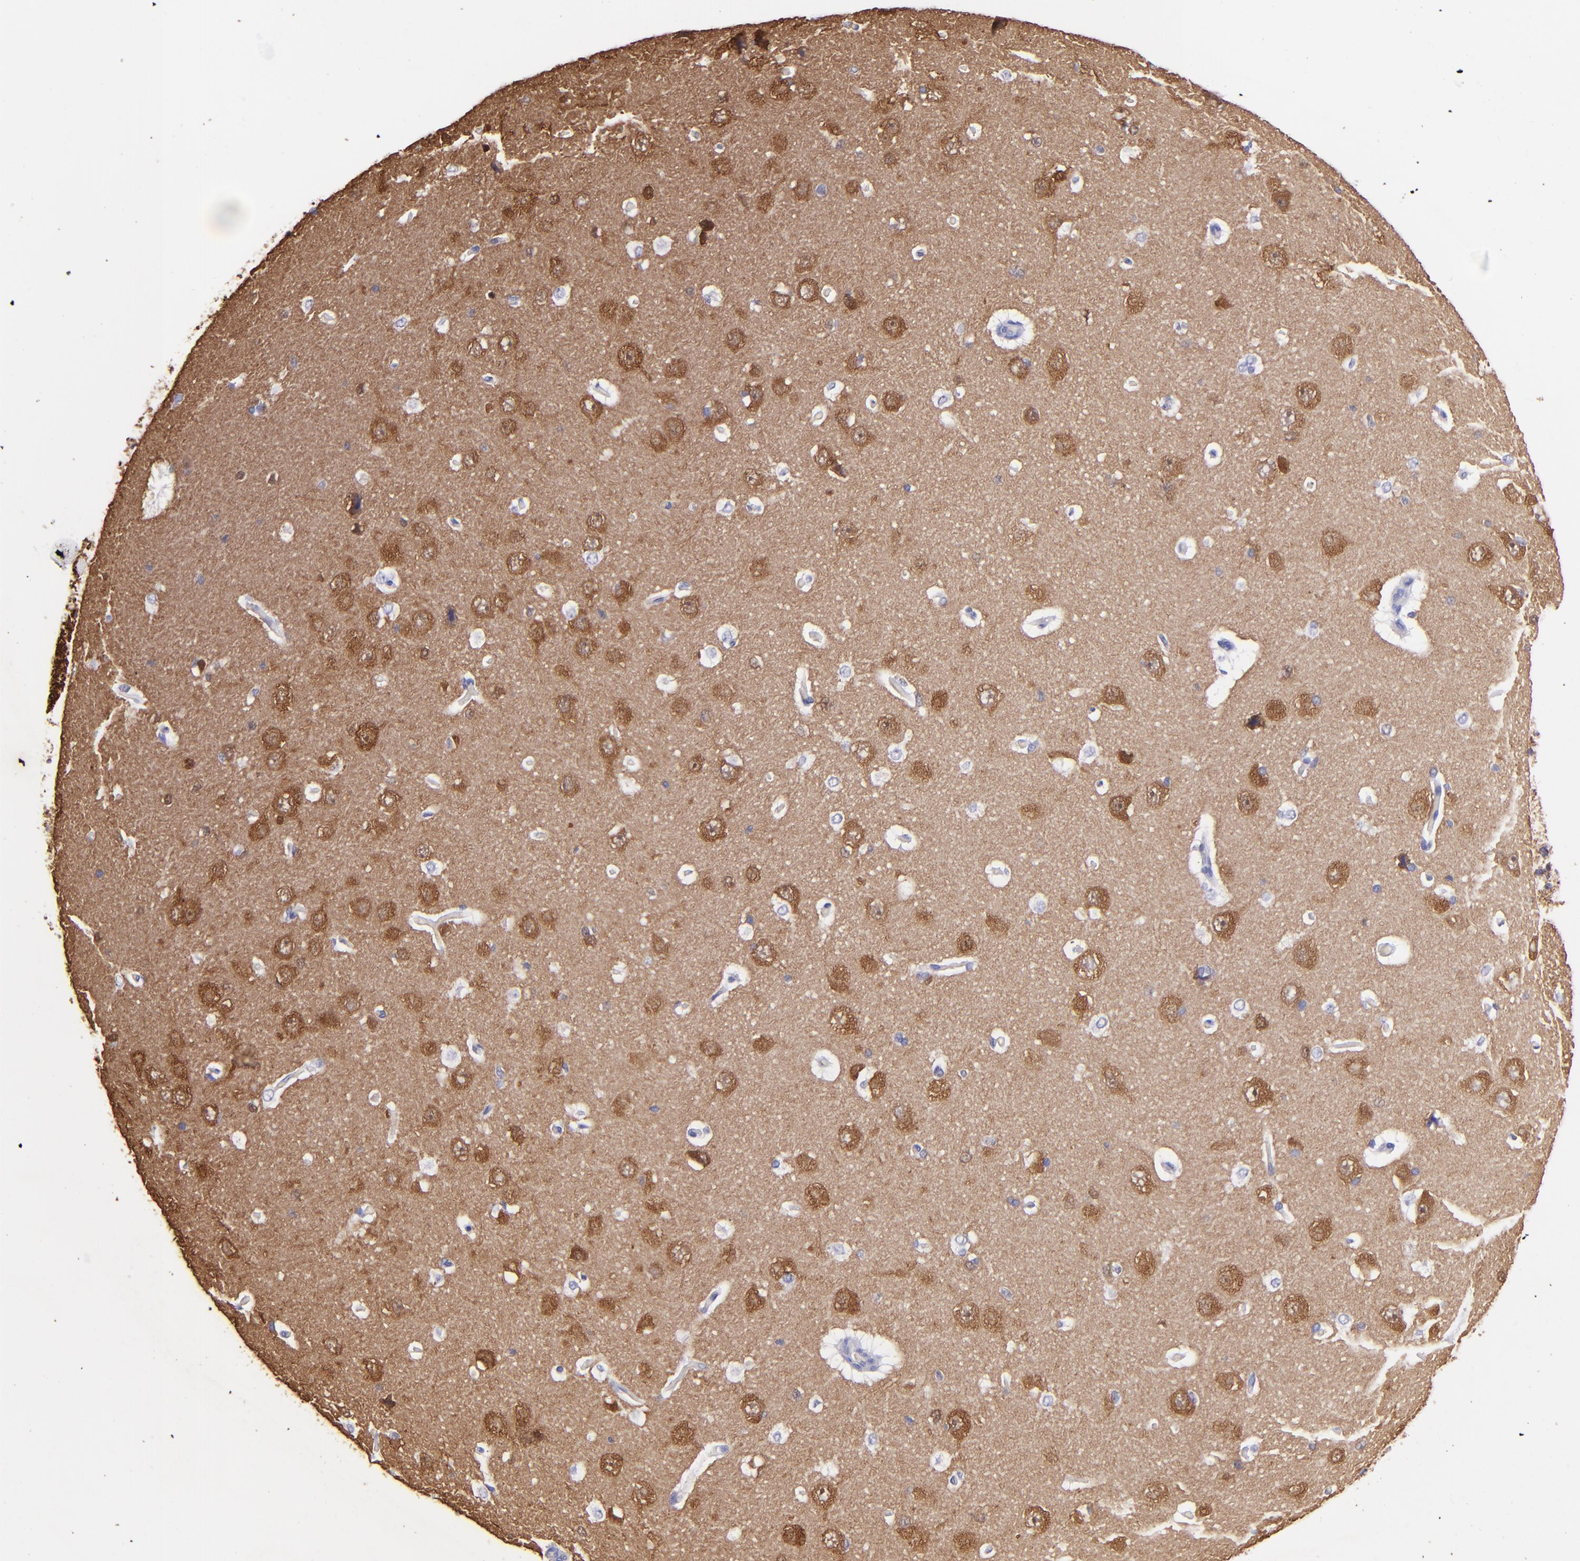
{"staining": {"intensity": "negative", "quantity": "none", "location": "none"}, "tissue": "cerebral cortex", "cell_type": "Endothelial cells", "image_type": "normal", "snomed": [{"axis": "morphology", "description": "Normal tissue, NOS"}, {"axis": "topography", "description": "Cerebral cortex"}], "caption": "High power microscopy micrograph of an IHC photomicrograph of unremarkable cerebral cortex, revealing no significant staining in endothelial cells. (Stains: DAB (3,3'-diaminobenzidine) IHC with hematoxylin counter stain, Microscopy: brightfield microscopy at high magnification).", "gene": "UCHL1", "patient": {"sex": "female", "age": 45}}